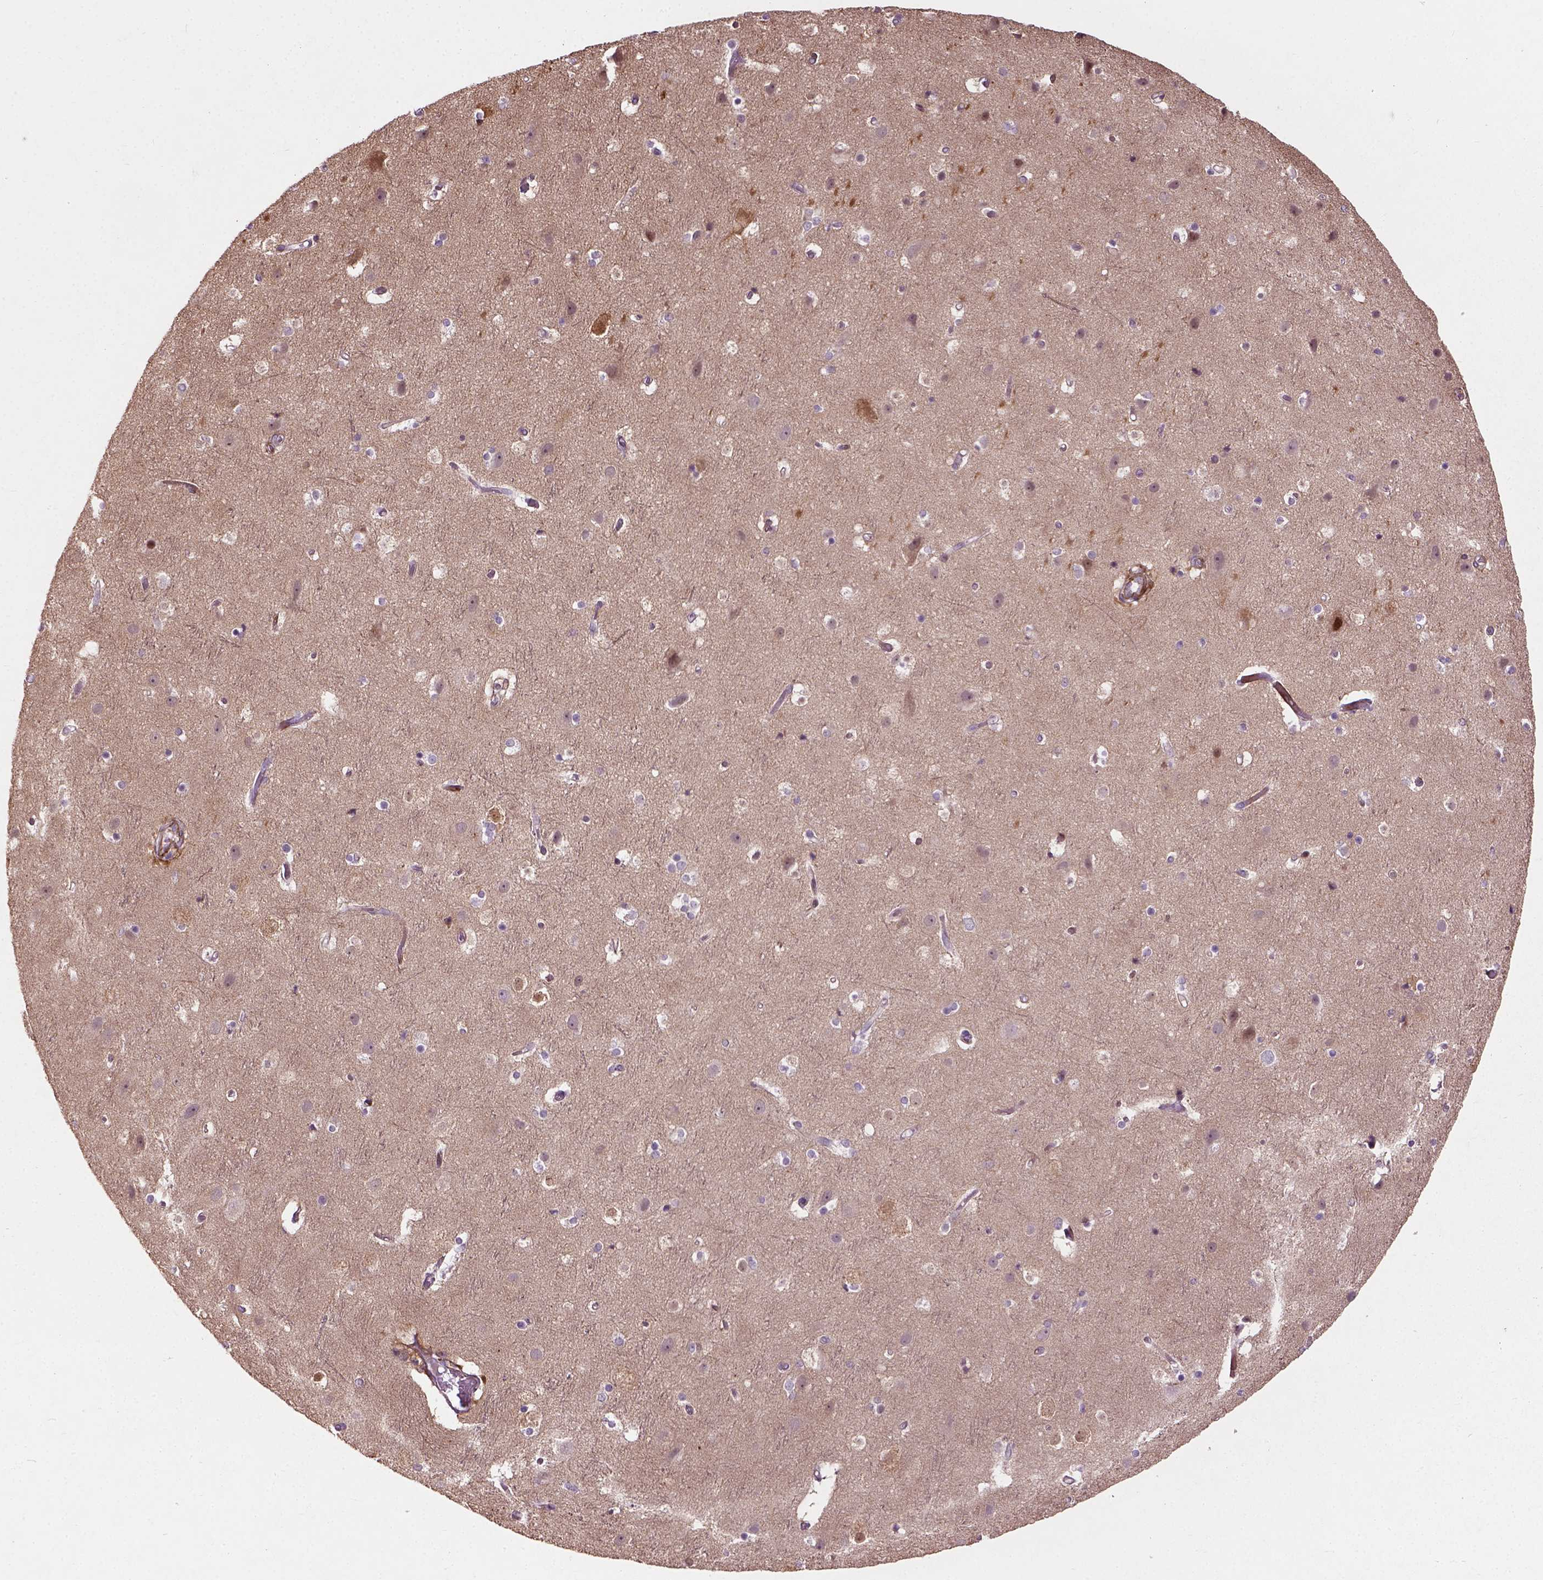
{"staining": {"intensity": "strong", "quantity": ">75%", "location": "nuclear"}, "tissue": "cerebral cortex", "cell_type": "Endothelial cells", "image_type": "normal", "snomed": [{"axis": "morphology", "description": "Normal tissue, NOS"}, {"axis": "topography", "description": "Cerebral cortex"}], "caption": "Cerebral cortex stained for a protein exhibits strong nuclear positivity in endothelial cells. (brown staining indicates protein expression, while blue staining denotes nuclei).", "gene": "PKP3", "patient": {"sex": "female", "age": 52}}